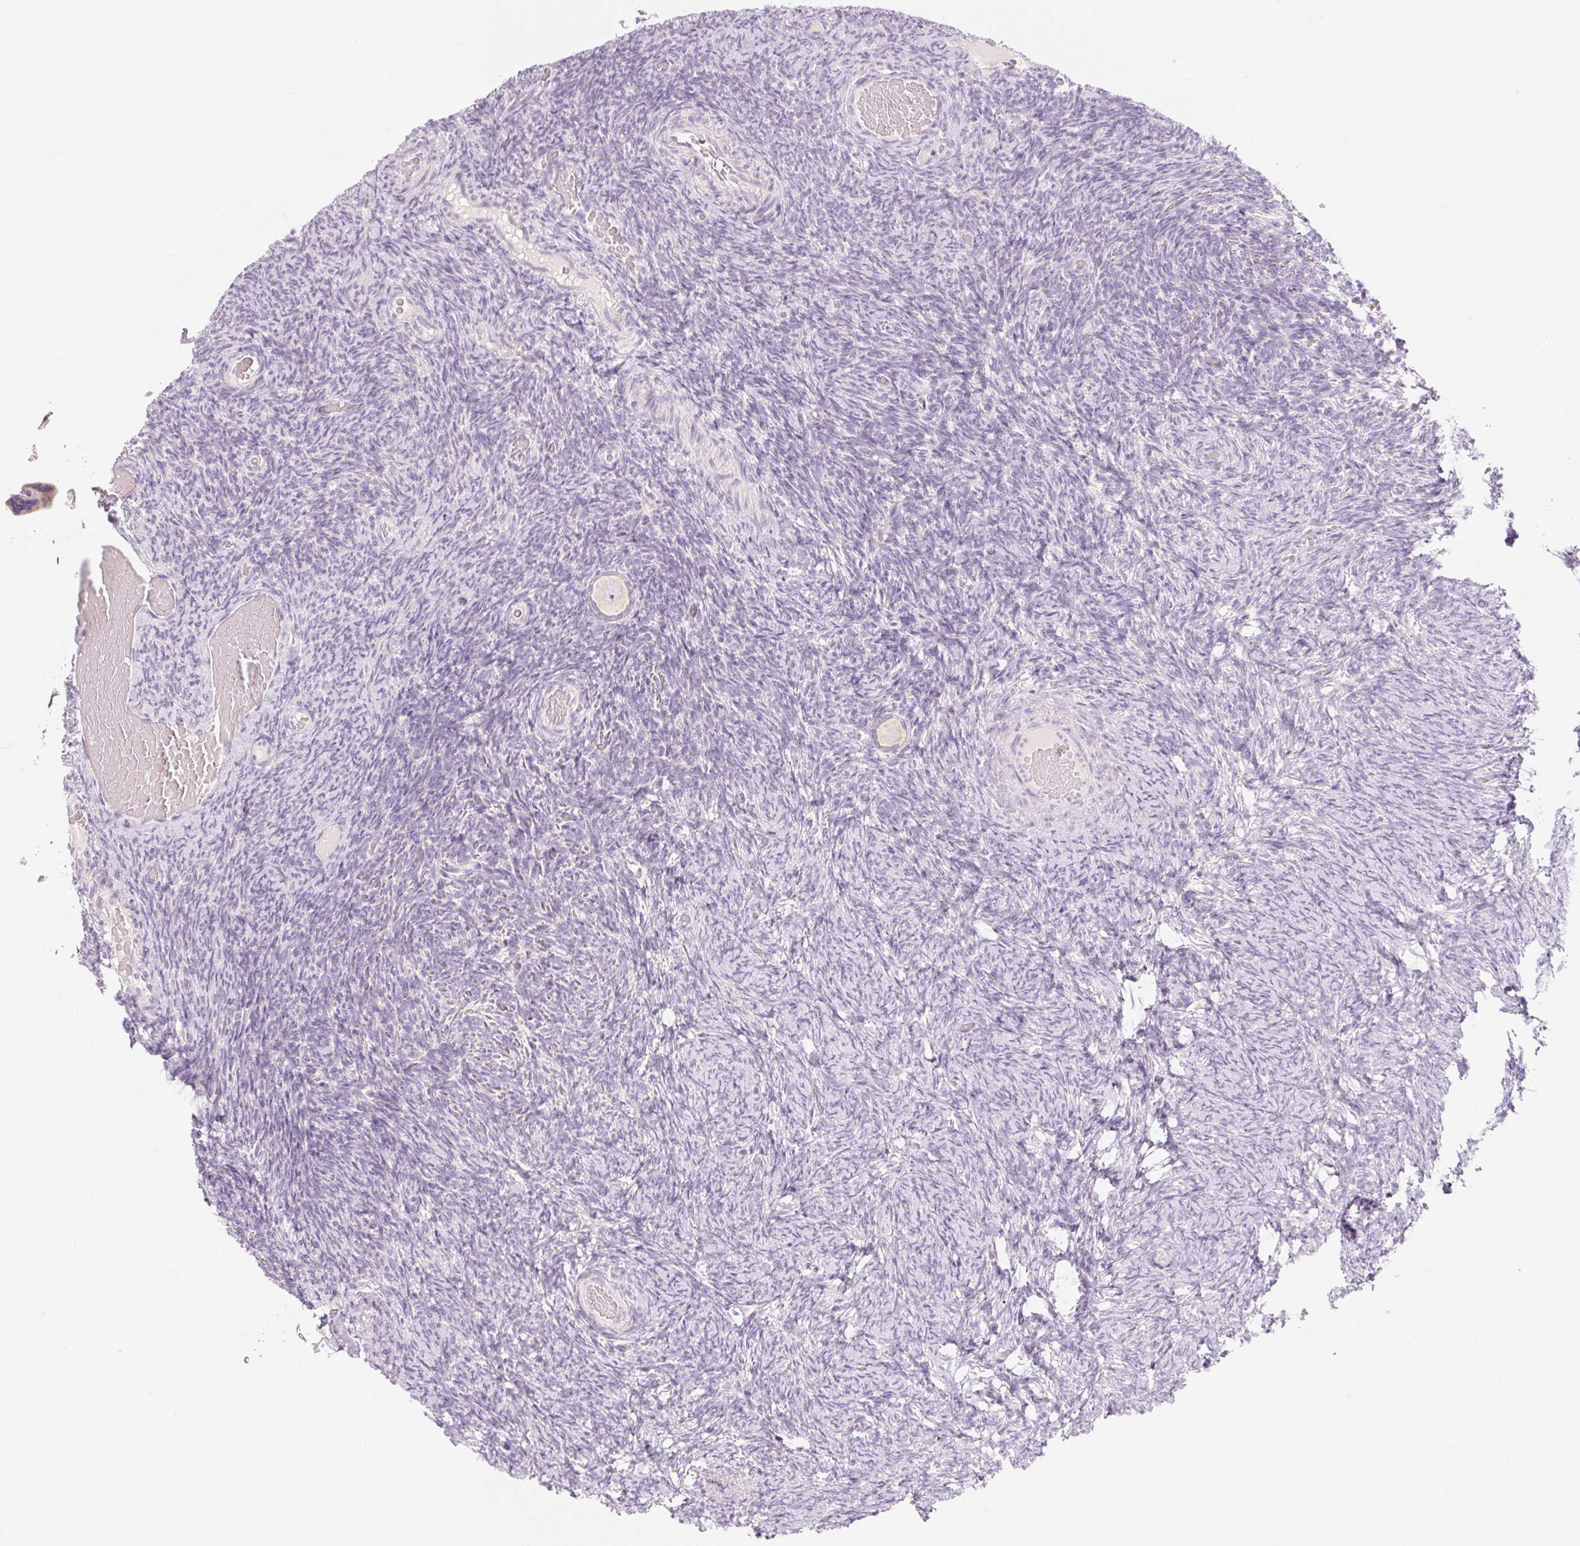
{"staining": {"intensity": "negative", "quantity": "none", "location": "none"}, "tissue": "ovary", "cell_type": "Follicle cells", "image_type": "normal", "snomed": [{"axis": "morphology", "description": "Normal tissue, NOS"}, {"axis": "topography", "description": "Ovary"}], "caption": "Follicle cells are negative for protein expression in normal human ovary. Brightfield microscopy of IHC stained with DAB (brown) and hematoxylin (blue), captured at high magnification.", "gene": "MYO1D", "patient": {"sex": "female", "age": 34}}